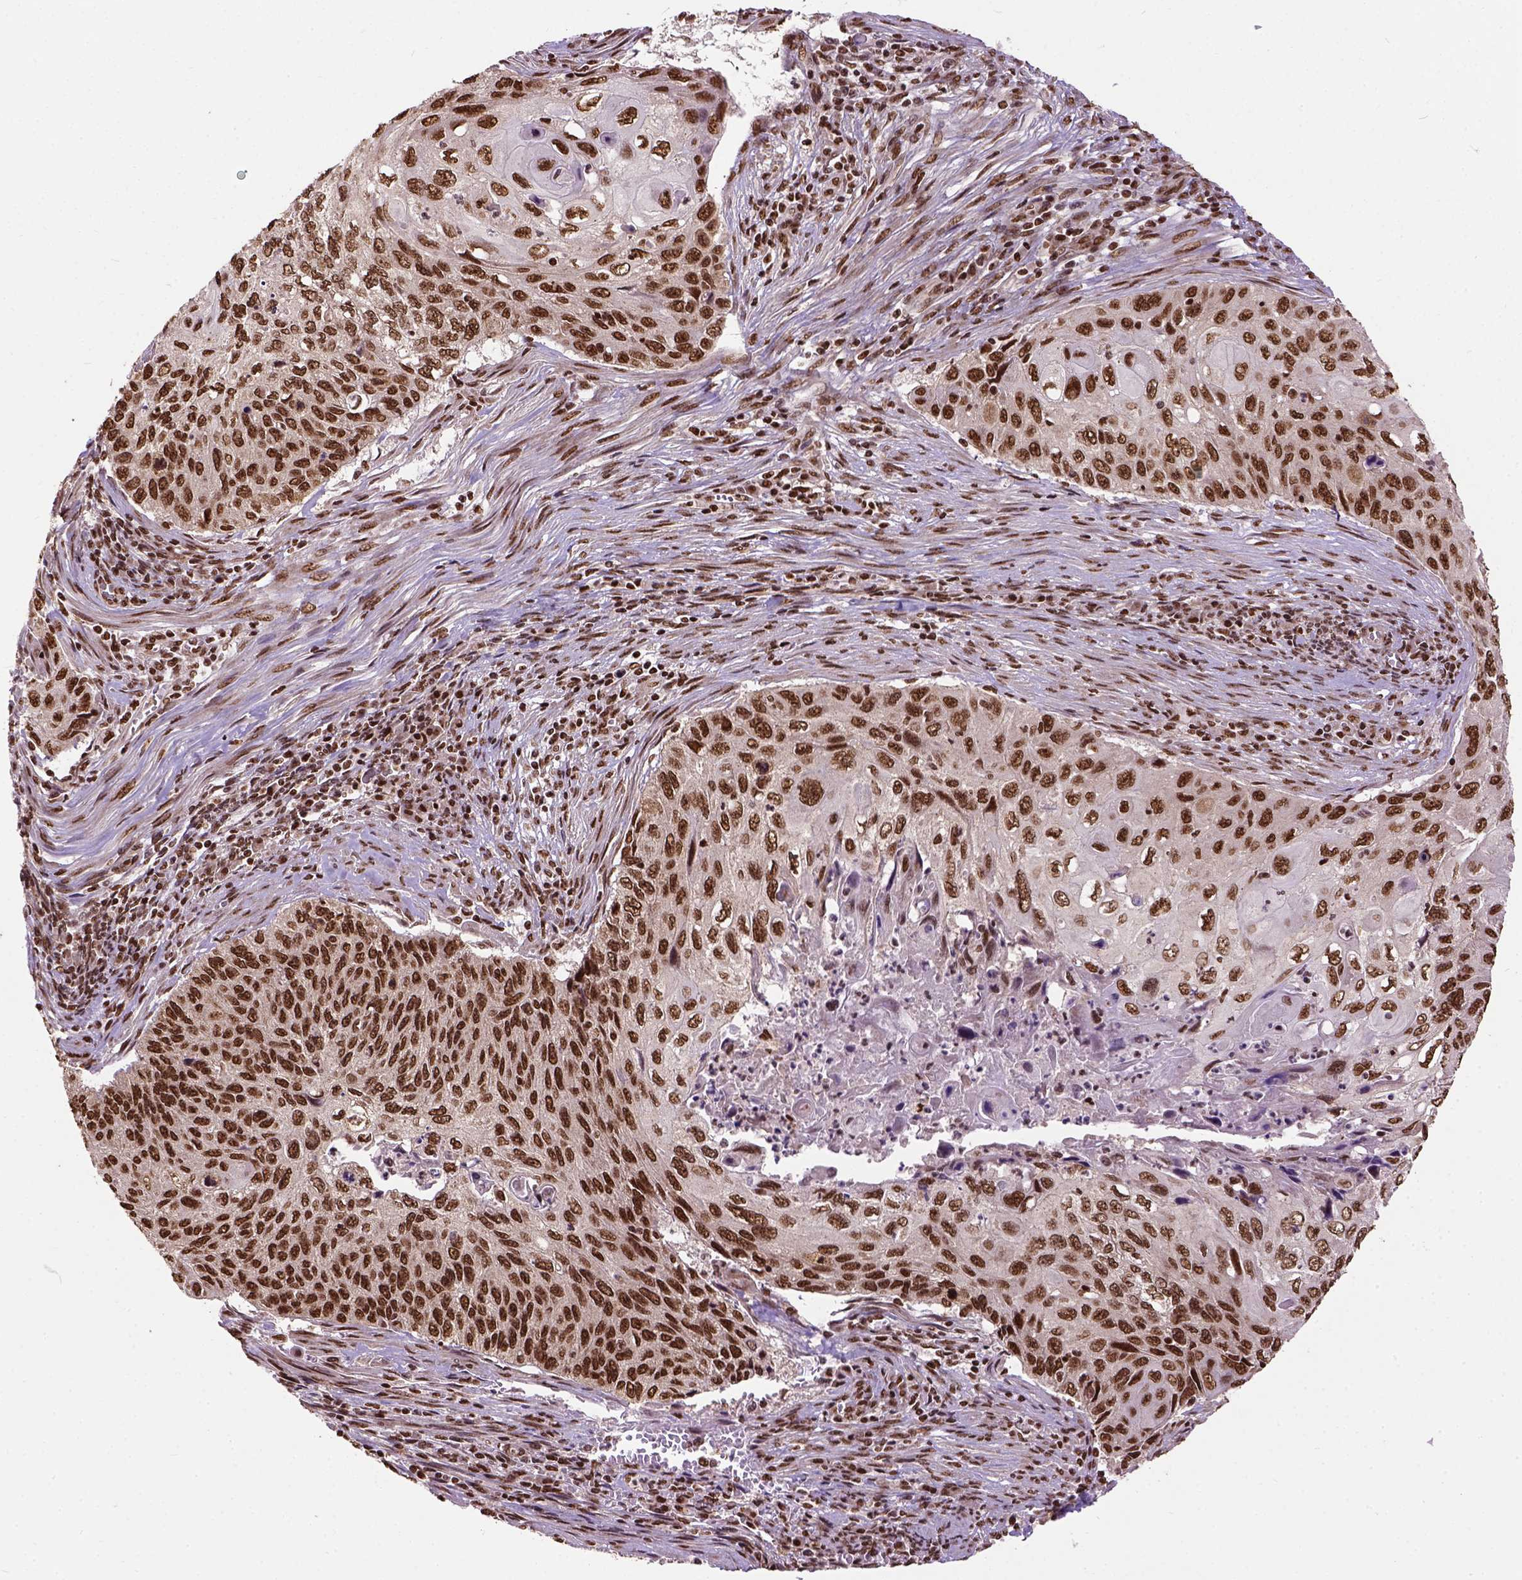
{"staining": {"intensity": "moderate", "quantity": ">75%", "location": "nuclear"}, "tissue": "cervical cancer", "cell_type": "Tumor cells", "image_type": "cancer", "snomed": [{"axis": "morphology", "description": "Squamous cell carcinoma, NOS"}, {"axis": "topography", "description": "Cervix"}], "caption": "Protein expression analysis of human cervical cancer (squamous cell carcinoma) reveals moderate nuclear staining in about >75% of tumor cells.", "gene": "NACC1", "patient": {"sex": "female", "age": 70}}